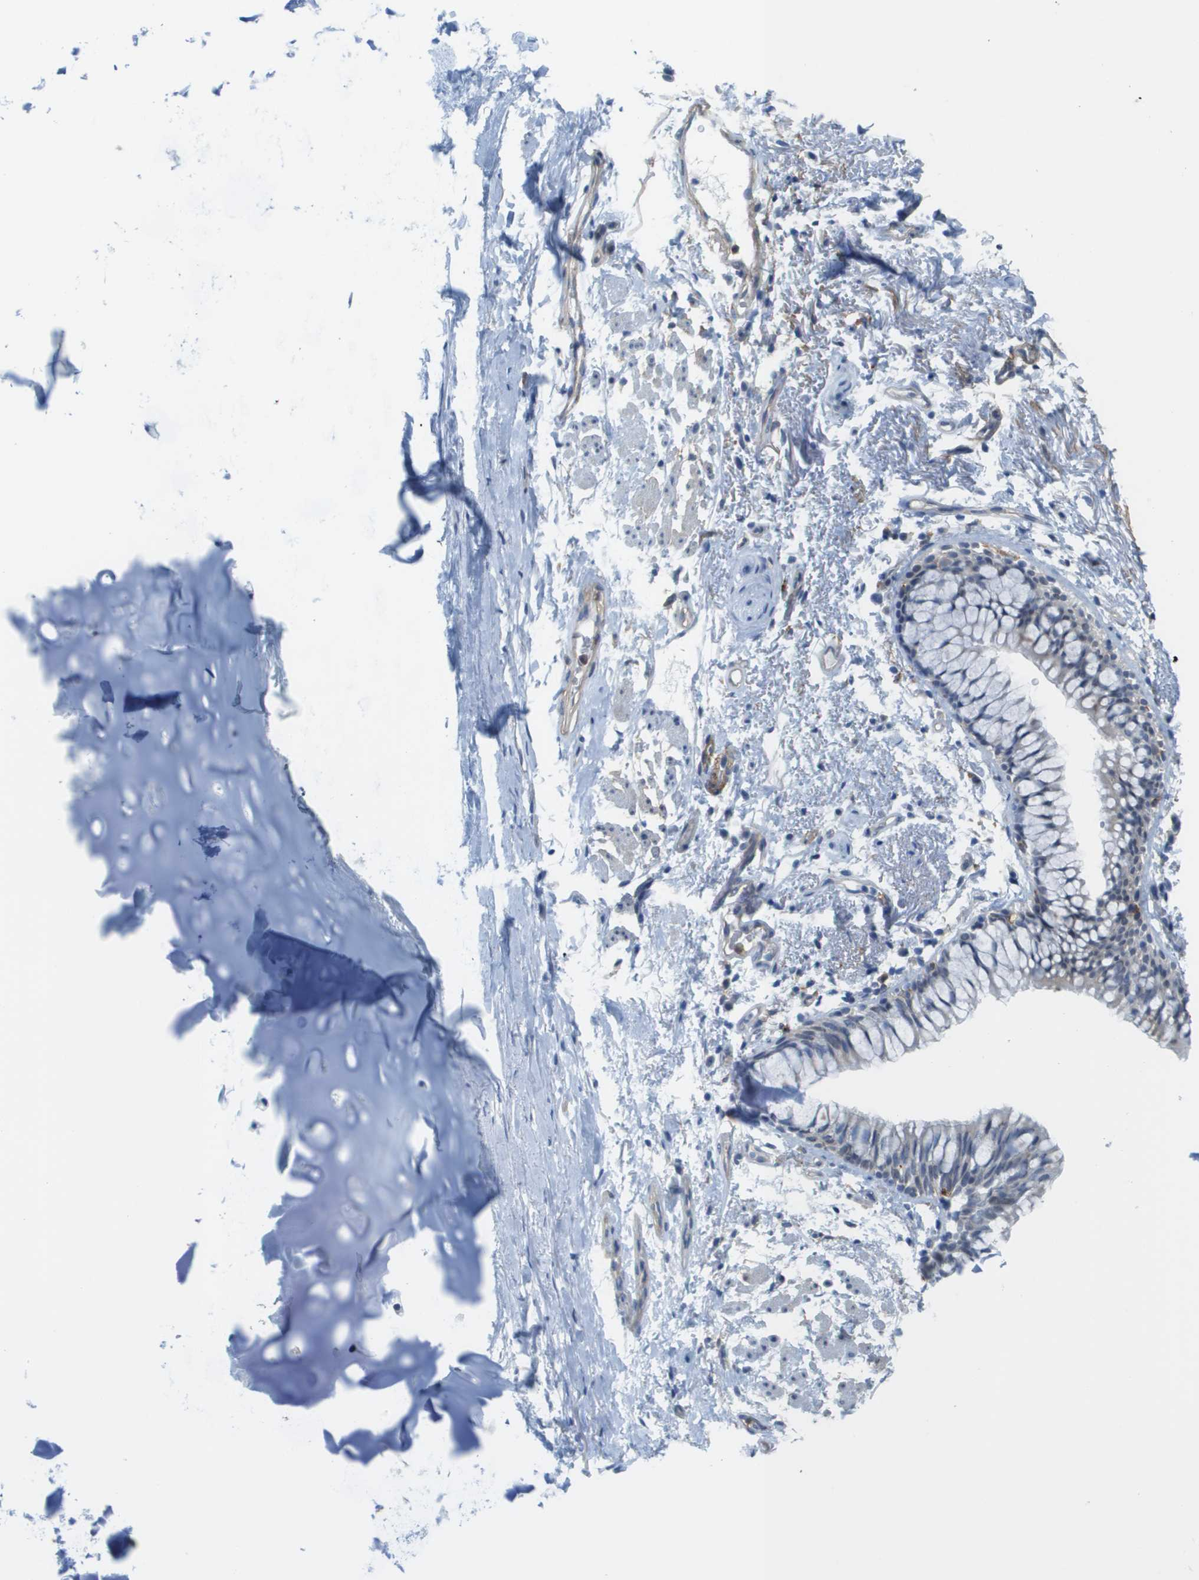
{"staining": {"intensity": "moderate", "quantity": ">75%", "location": "cytoplasmic/membranous"}, "tissue": "adipose tissue", "cell_type": "Adipocytes", "image_type": "normal", "snomed": [{"axis": "morphology", "description": "Normal tissue, NOS"}, {"axis": "topography", "description": "Cartilage tissue"}, {"axis": "topography", "description": "Bronchus"}], "caption": "Adipocytes reveal medium levels of moderate cytoplasmic/membranous positivity in about >75% of cells in unremarkable adipose tissue. (DAB (3,3'-diaminobenzidine) = brown stain, brightfield microscopy at high magnification).", "gene": "ZBTB43", "patient": {"sex": "female", "age": 73}}